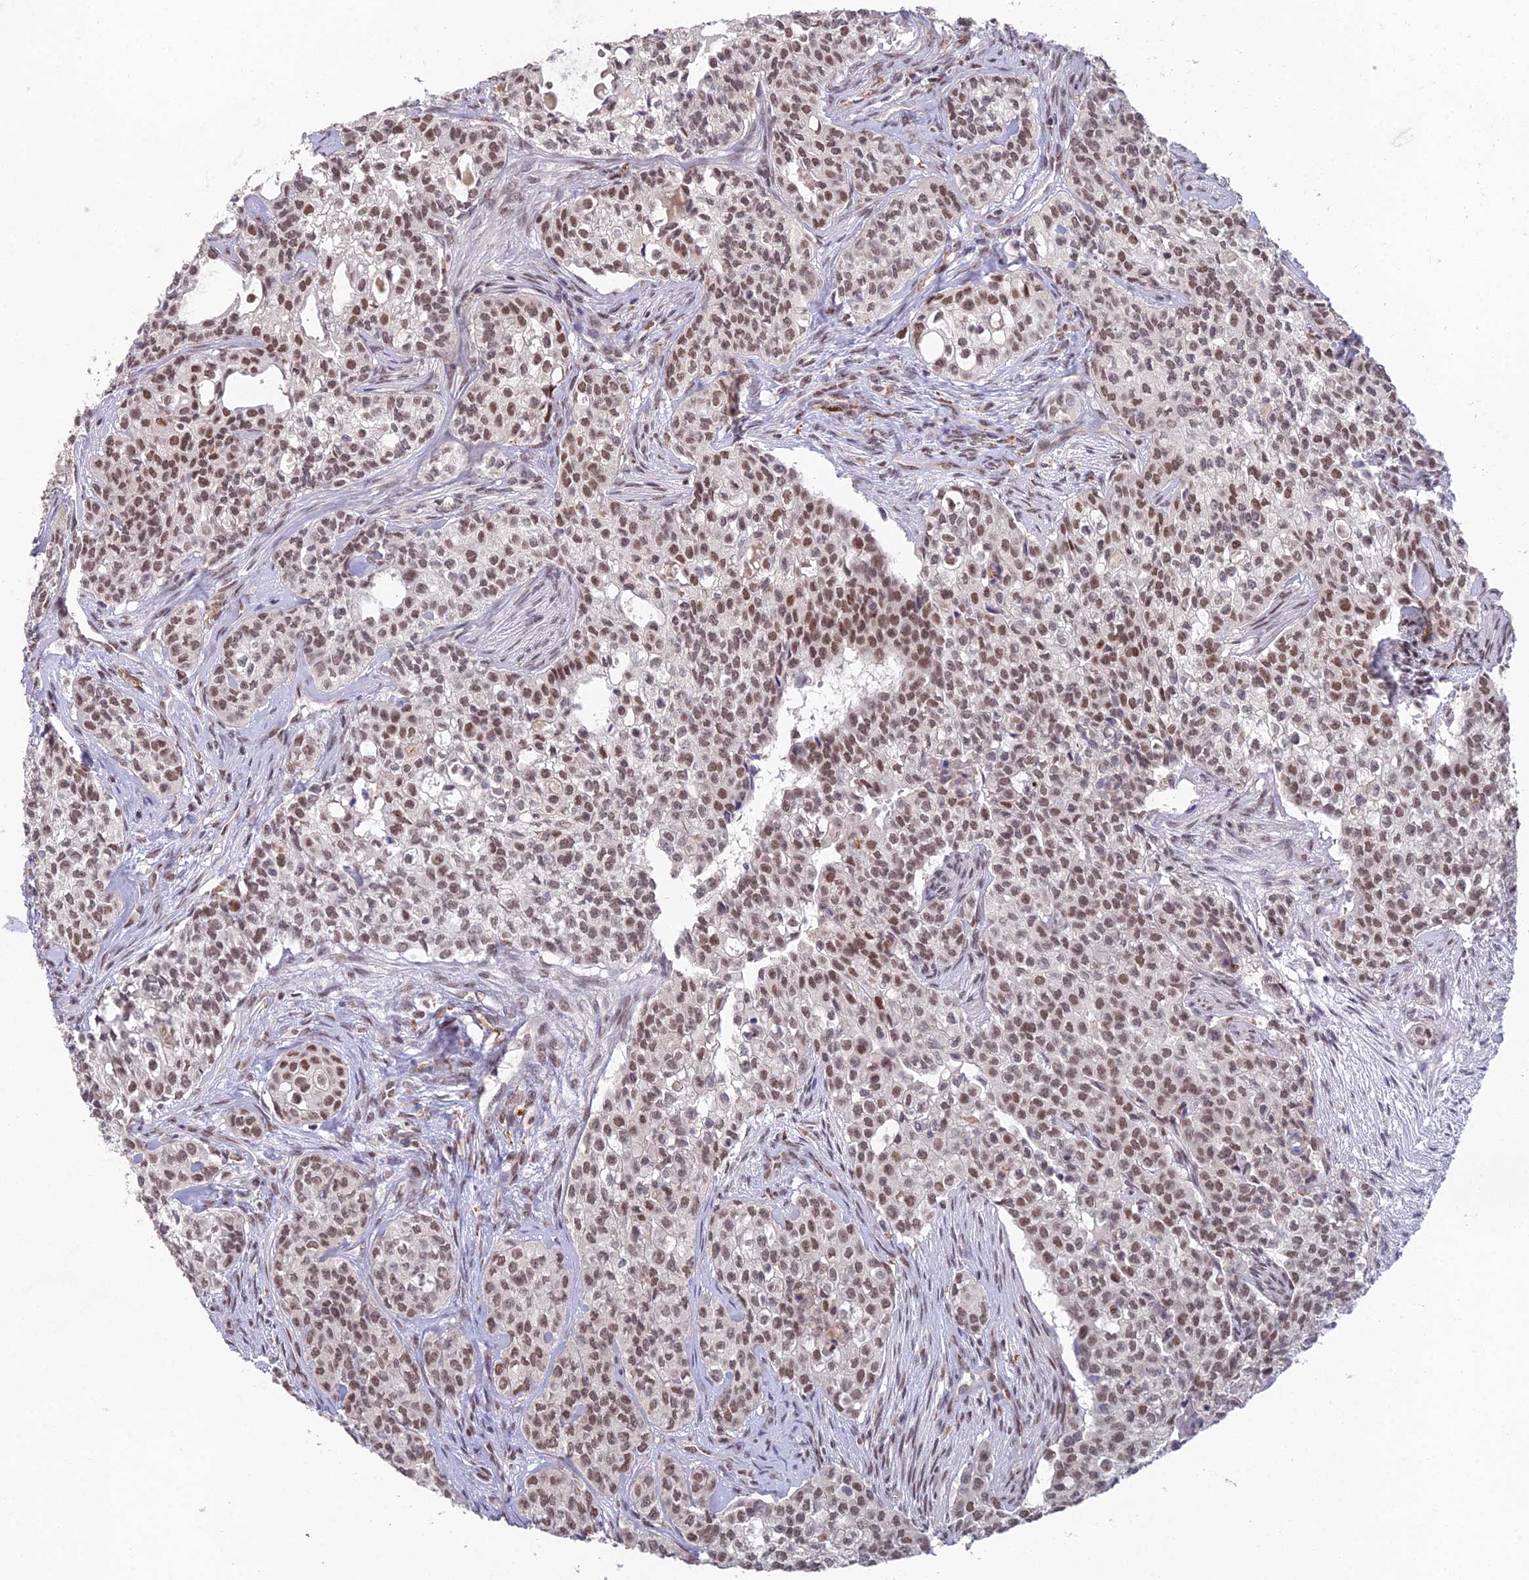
{"staining": {"intensity": "moderate", "quantity": ">75%", "location": "nuclear"}, "tissue": "head and neck cancer", "cell_type": "Tumor cells", "image_type": "cancer", "snomed": [{"axis": "morphology", "description": "Adenocarcinoma, NOS"}, {"axis": "topography", "description": "Head-Neck"}], "caption": "Immunohistochemistry (IHC) histopathology image of head and neck cancer stained for a protein (brown), which reveals medium levels of moderate nuclear staining in about >75% of tumor cells.", "gene": "ABHD17A", "patient": {"sex": "male", "age": 81}}